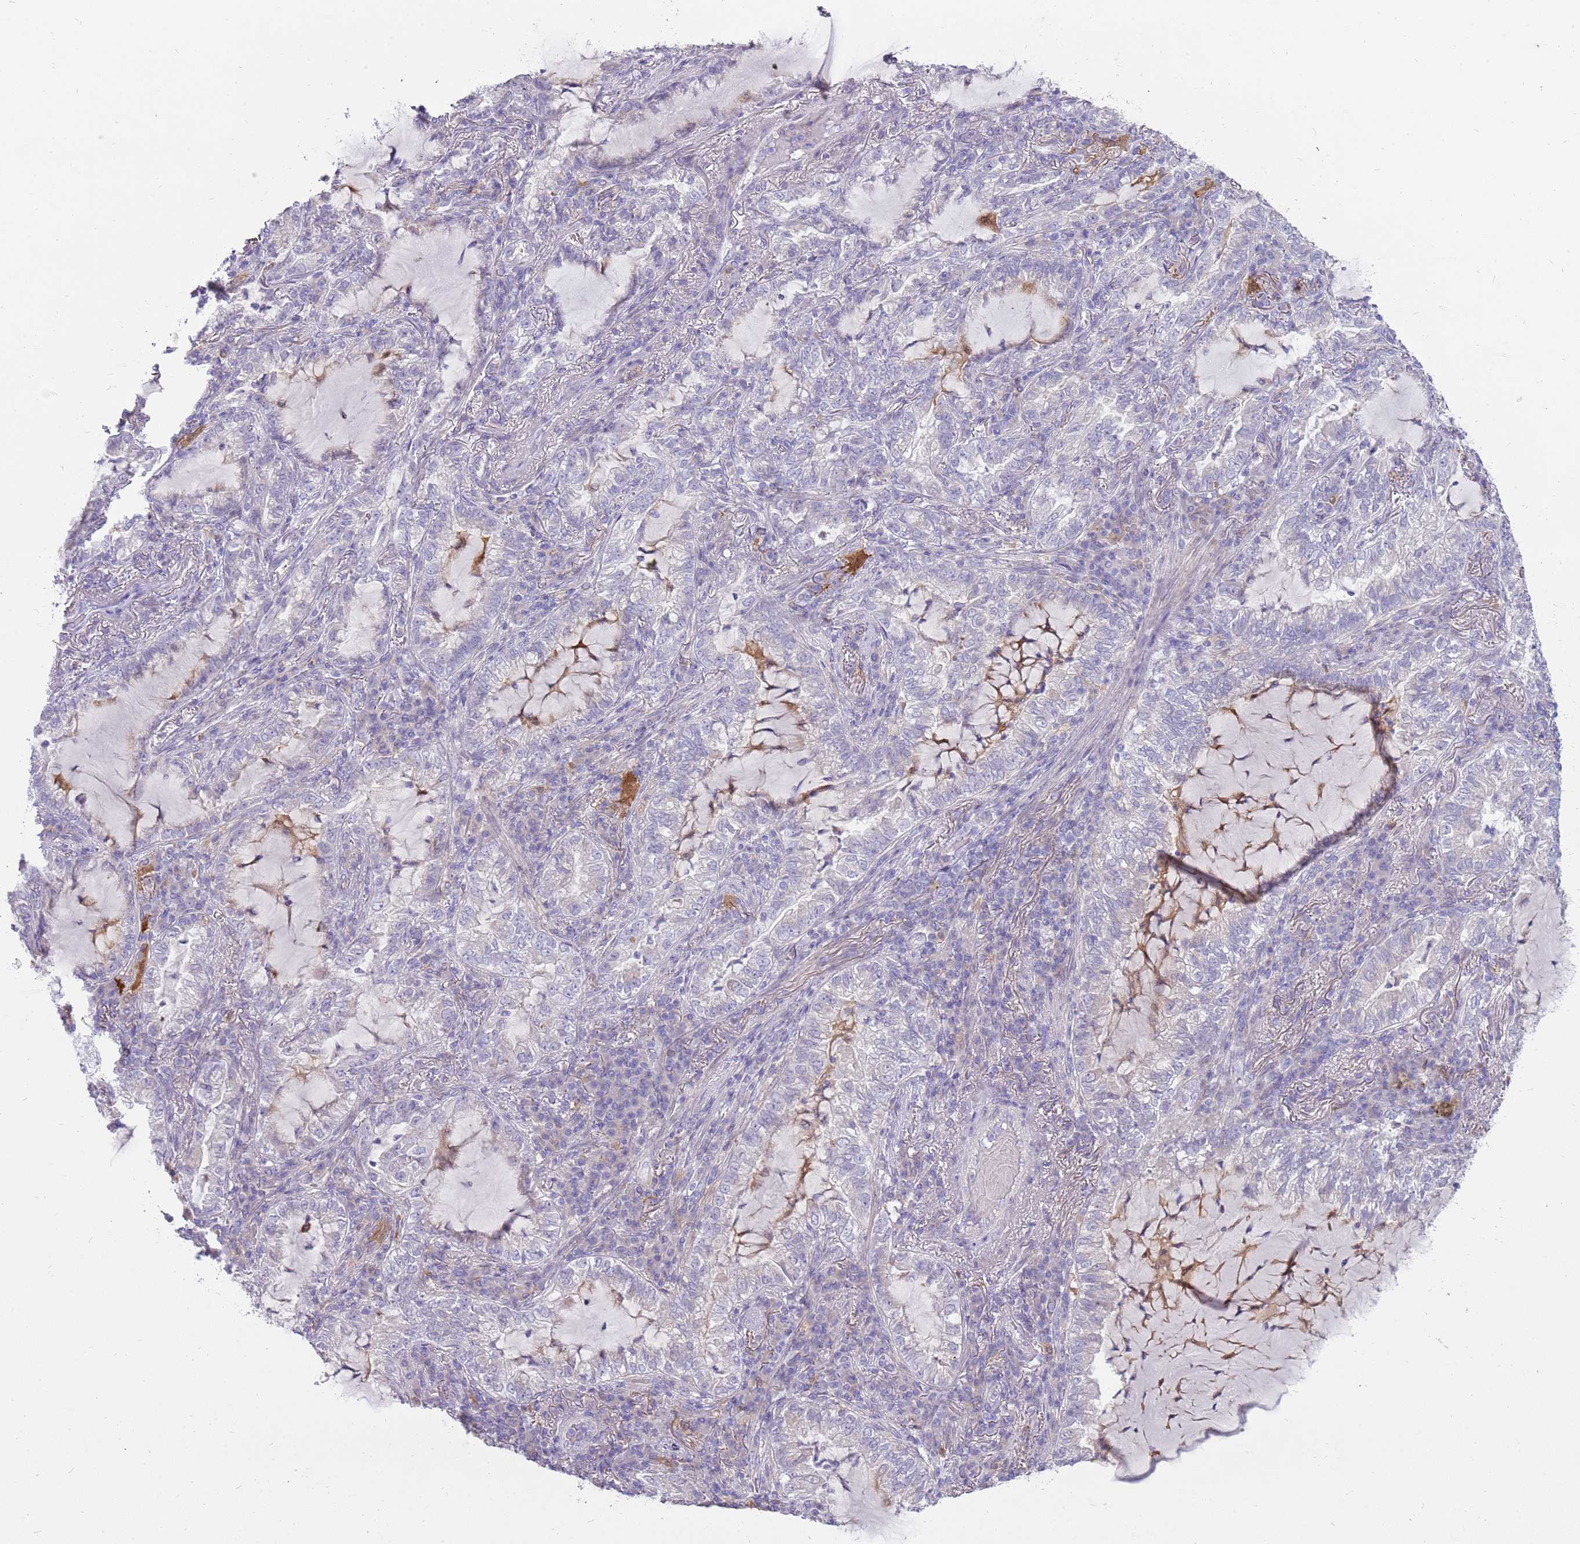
{"staining": {"intensity": "negative", "quantity": "none", "location": "none"}, "tissue": "lung cancer", "cell_type": "Tumor cells", "image_type": "cancer", "snomed": [{"axis": "morphology", "description": "Adenocarcinoma, NOS"}, {"axis": "topography", "description": "Lung"}], "caption": "Tumor cells are negative for protein expression in human adenocarcinoma (lung).", "gene": "DIPK1C", "patient": {"sex": "female", "age": 73}}